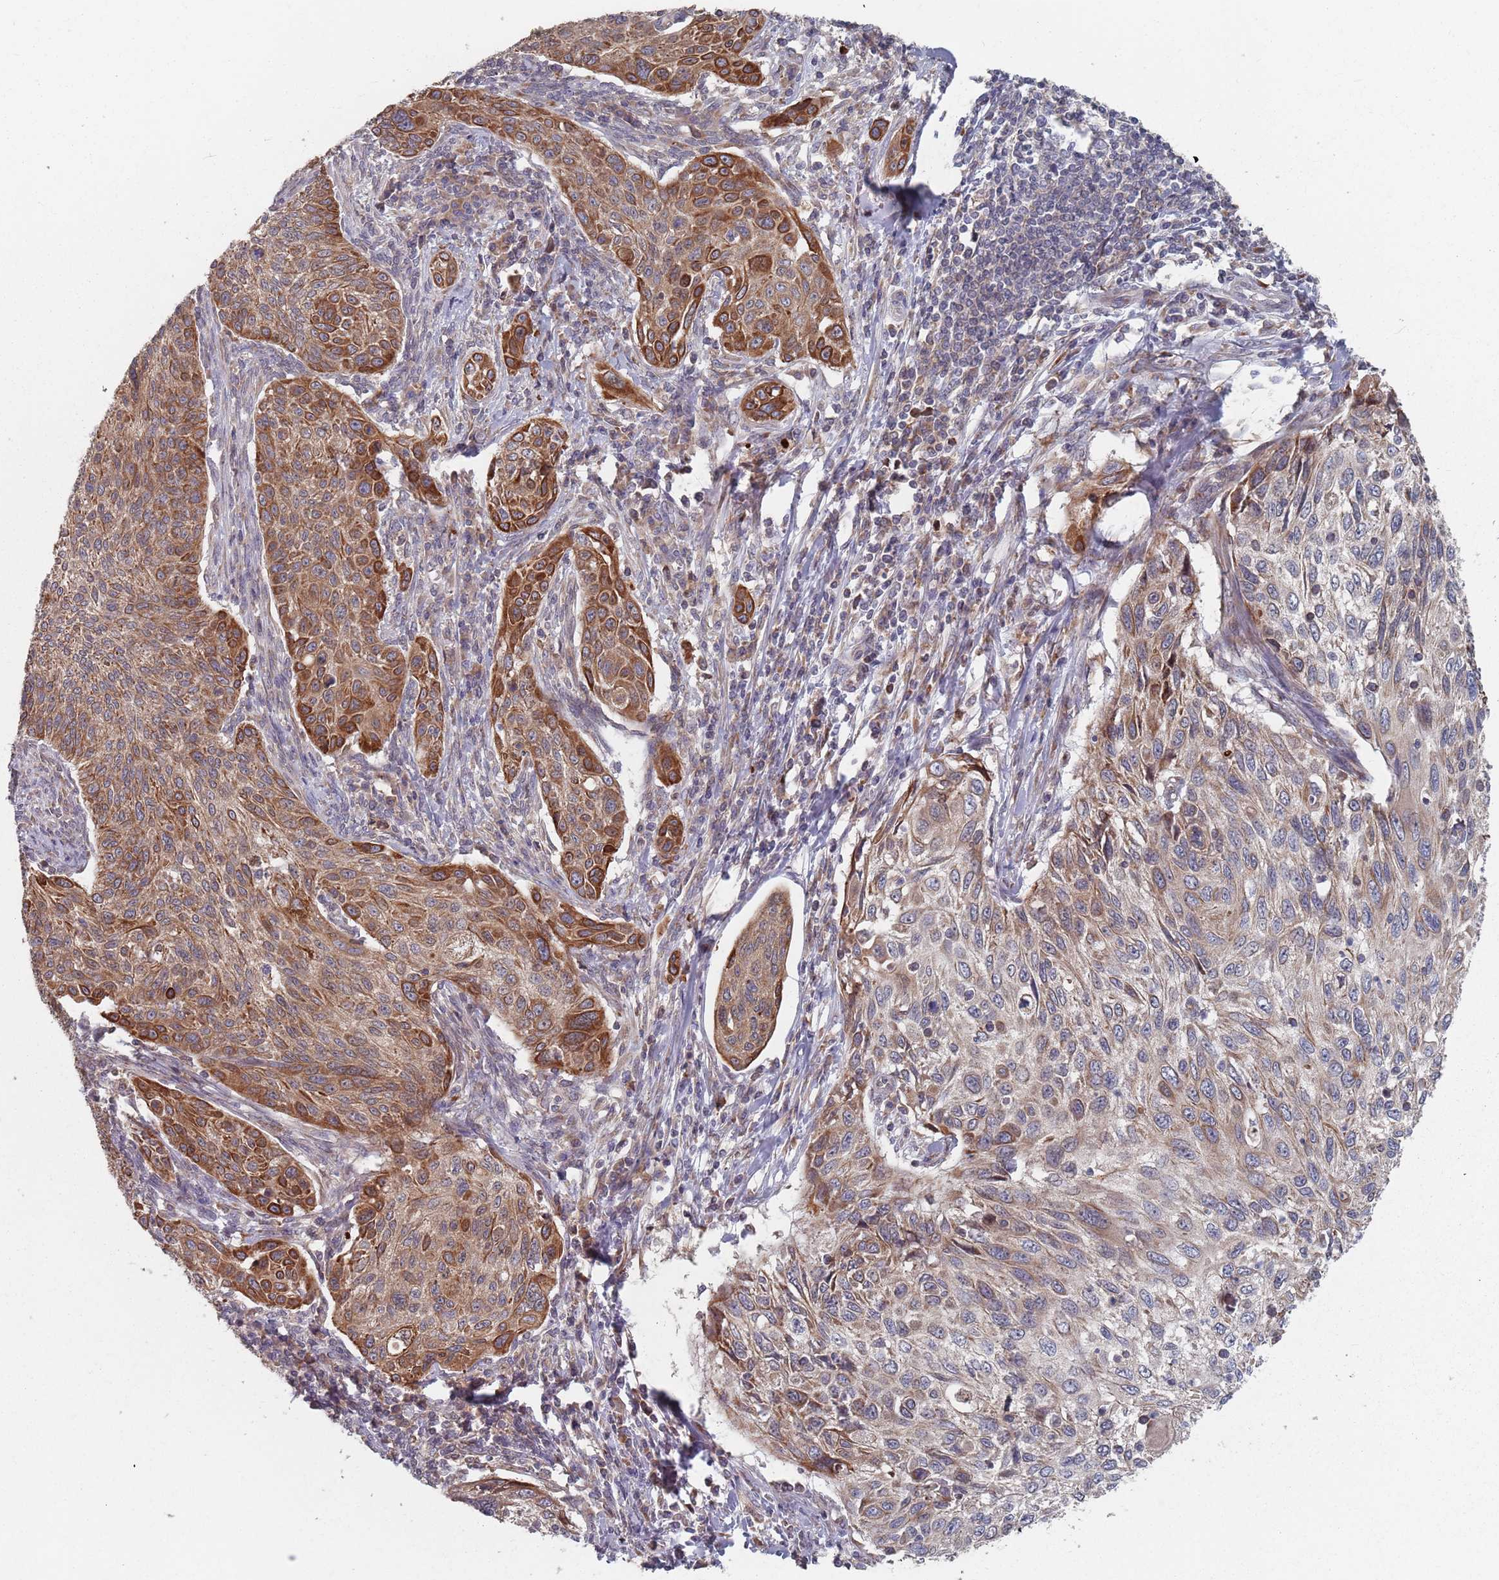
{"staining": {"intensity": "moderate", "quantity": "25%-75%", "location": "cytoplasmic/membranous"}, "tissue": "cervical cancer", "cell_type": "Tumor cells", "image_type": "cancer", "snomed": [{"axis": "morphology", "description": "Squamous cell carcinoma, NOS"}, {"axis": "topography", "description": "Cervix"}], "caption": "Squamous cell carcinoma (cervical) stained for a protein (brown) exhibits moderate cytoplasmic/membranous positive staining in approximately 25%-75% of tumor cells.", "gene": "ADAL", "patient": {"sex": "female", "age": 70}}